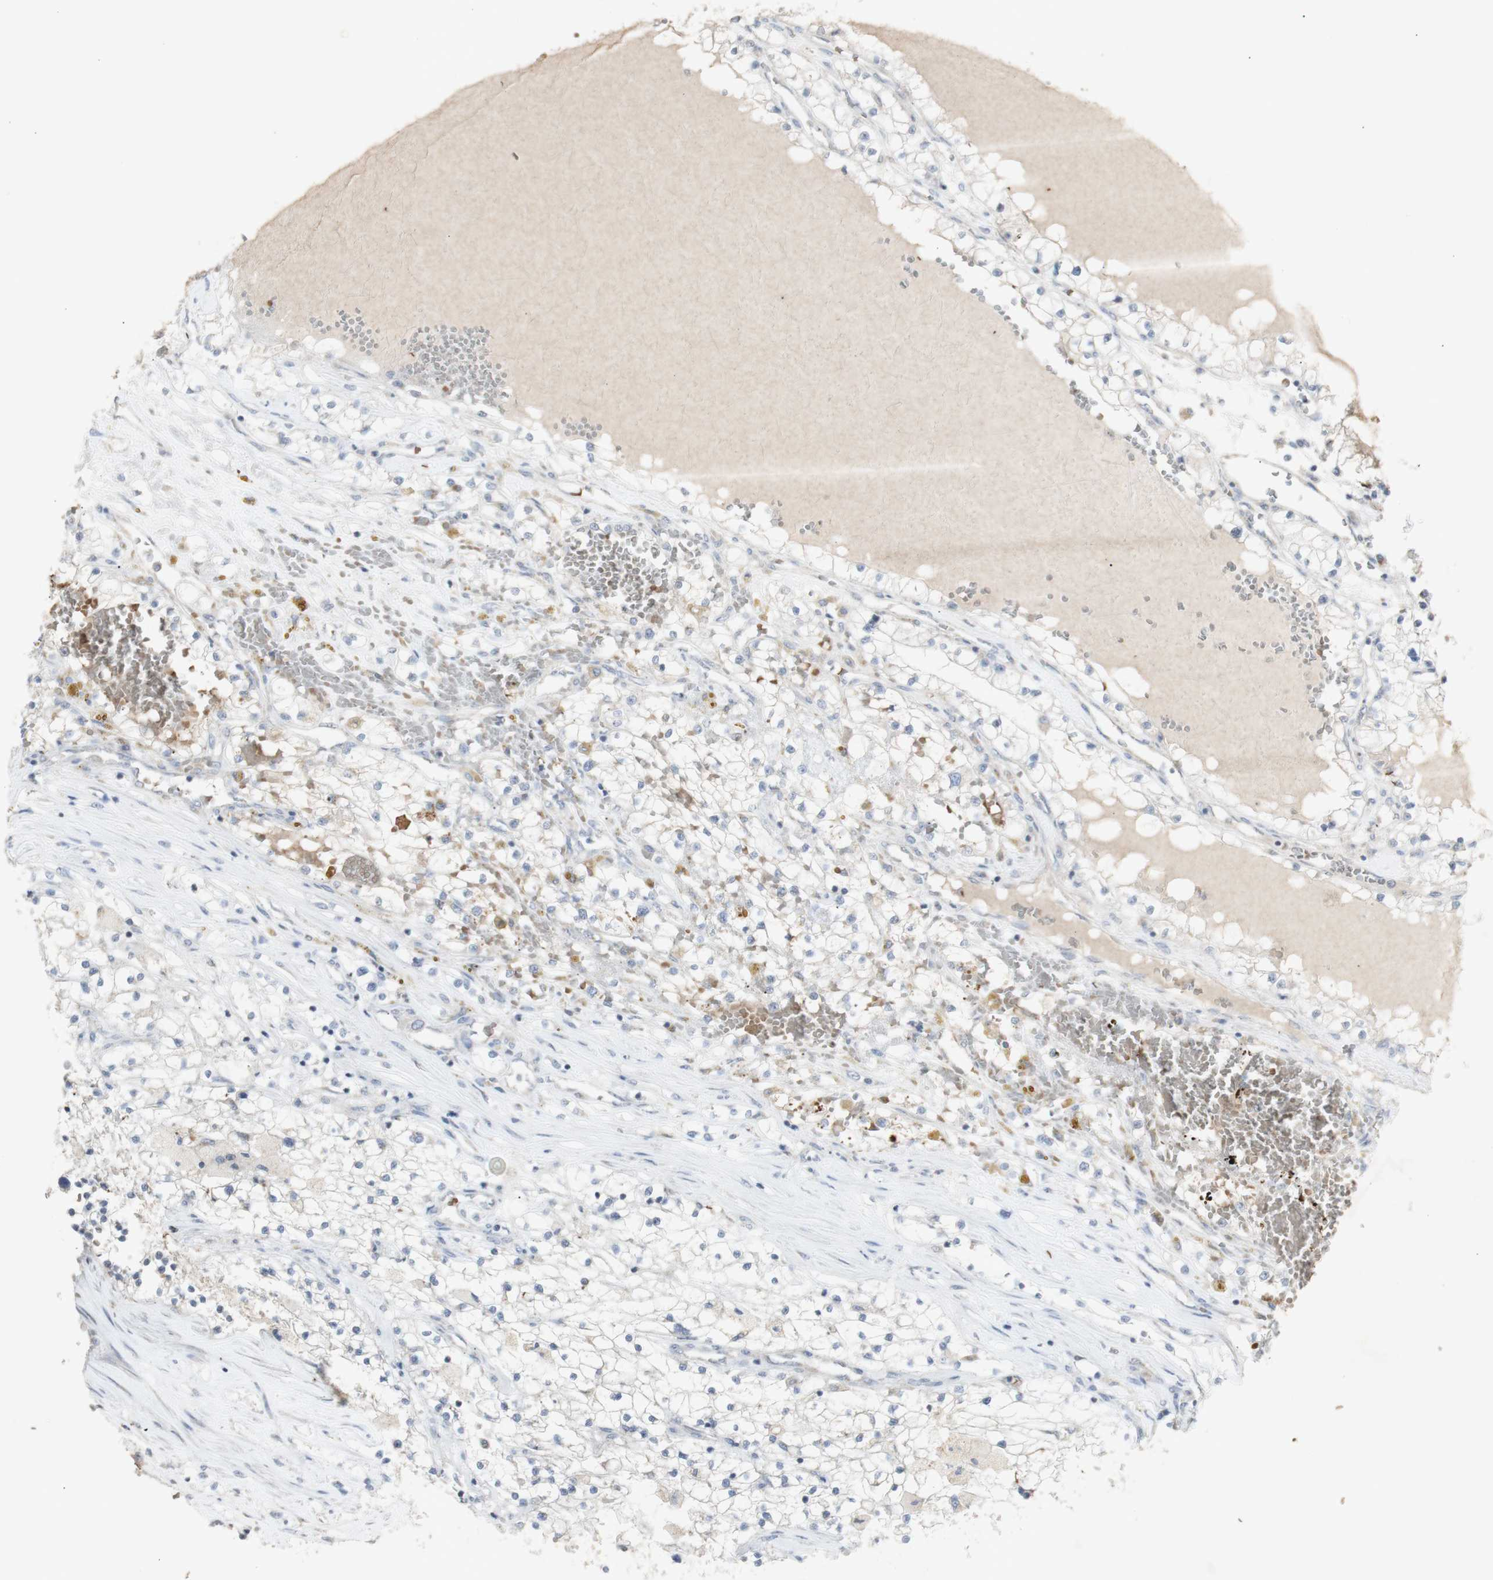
{"staining": {"intensity": "weak", "quantity": "25%-75%", "location": "cytoplasmic/membranous"}, "tissue": "renal cancer", "cell_type": "Tumor cells", "image_type": "cancer", "snomed": [{"axis": "morphology", "description": "Adenocarcinoma, NOS"}, {"axis": "topography", "description": "Kidney"}], "caption": "Weak cytoplasmic/membranous positivity is identified in approximately 25%-75% of tumor cells in renal cancer (adenocarcinoma). (brown staining indicates protein expression, while blue staining denotes nuclei).", "gene": "INS", "patient": {"sex": "male", "age": 68}}